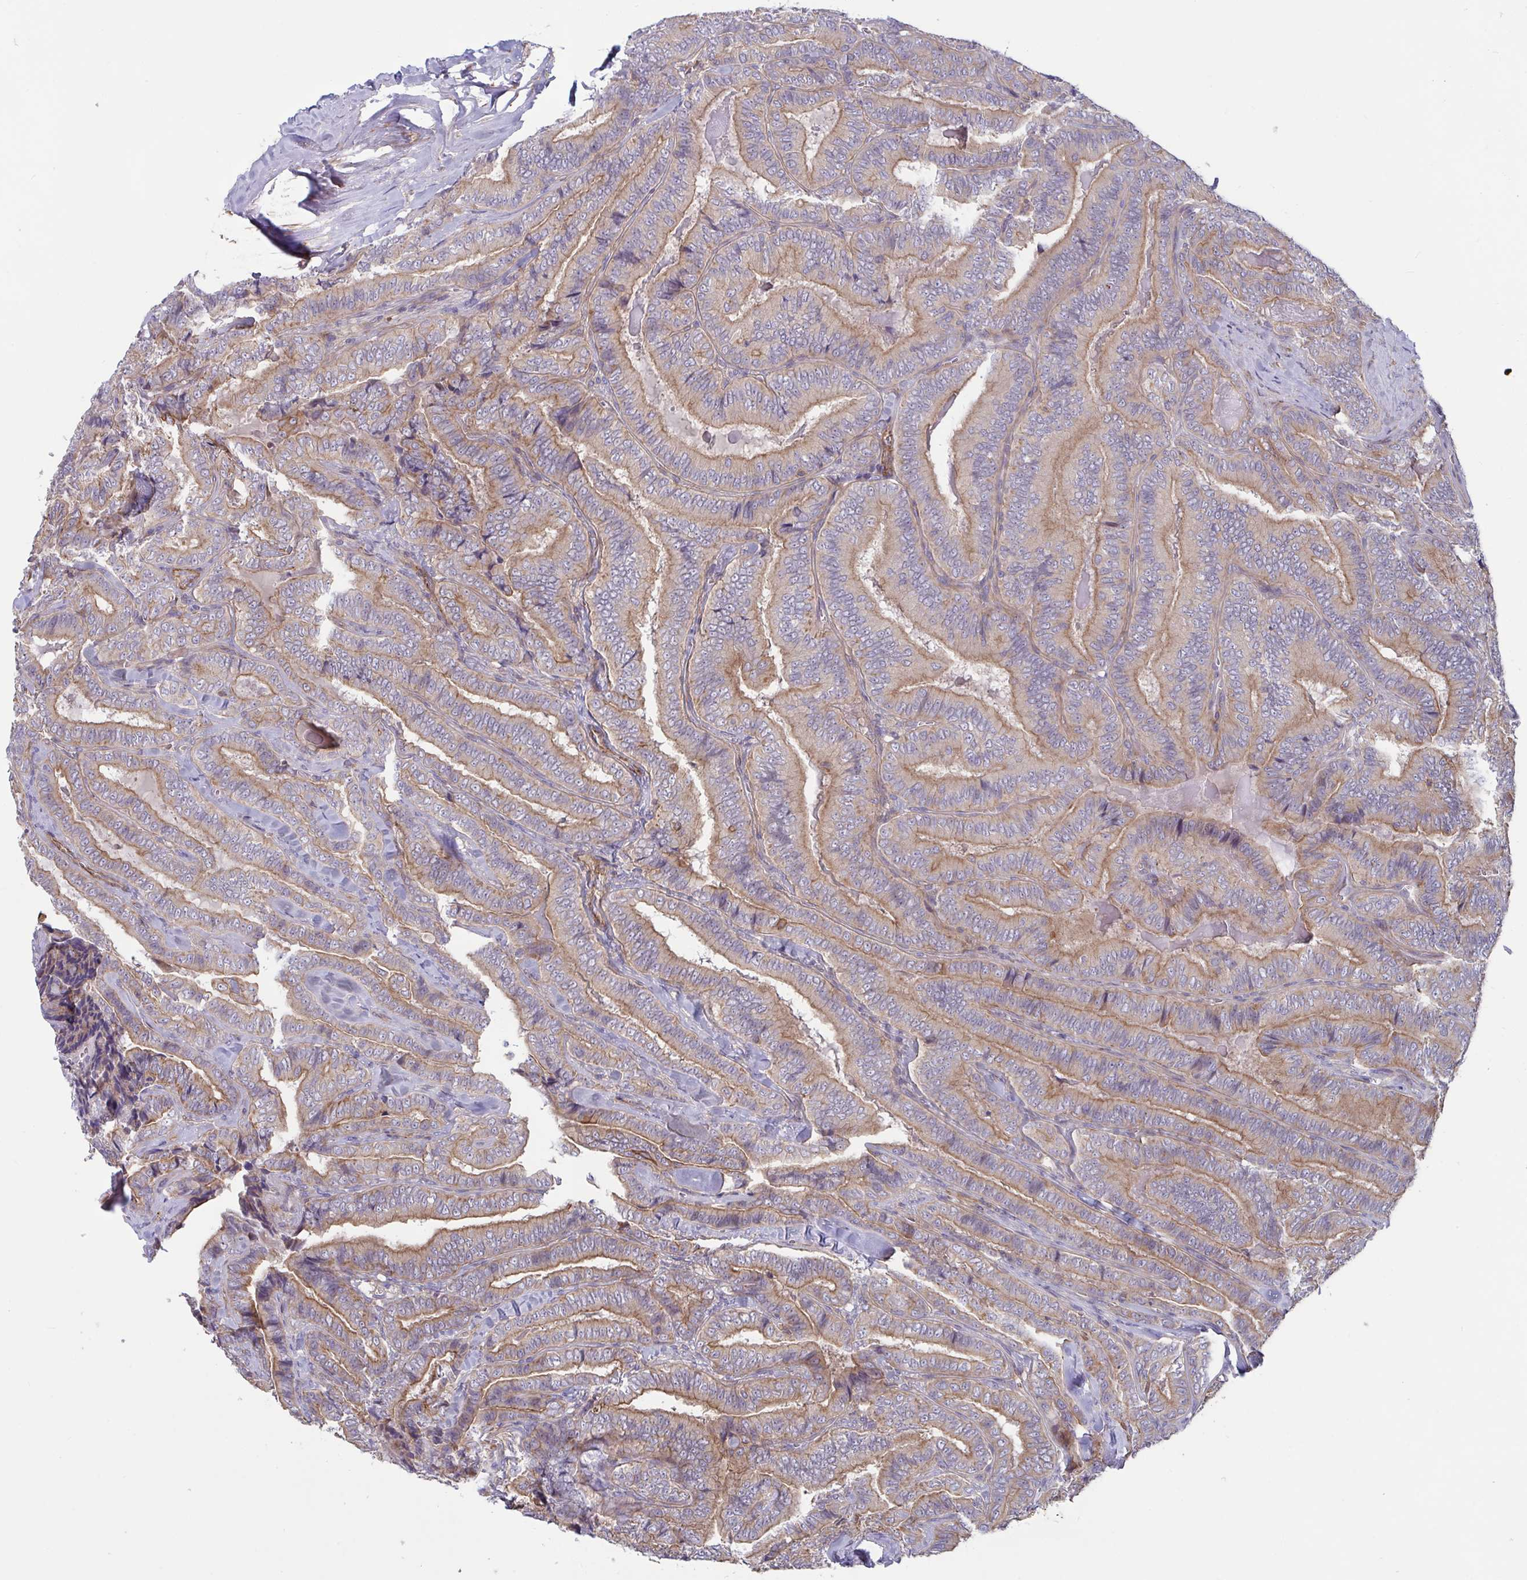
{"staining": {"intensity": "weak", "quantity": "25%-75%", "location": "cytoplasmic/membranous"}, "tissue": "thyroid cancer", "cell_type": "Tumor cells", "image_type": "cancer", "snomed": [{"axis": "morphology", "description": "Papillary adenocarcinoma, NOS"}, {"axis": "topography", "description": "Thyroid gland"}], "caption": "Immunohistochemistry (IHC) histopathology image of neoplastic tissue: human thyroid papillary adenocarcinoma stained using IHC reveals low levels of weak protein expression localized specifically in the cytoplasmic/membranous of tumor cells, appearing as a cytoplasmic/membranous brown color.", "gene": "TANK", "patient": {"sex": "male", "age": 61}}